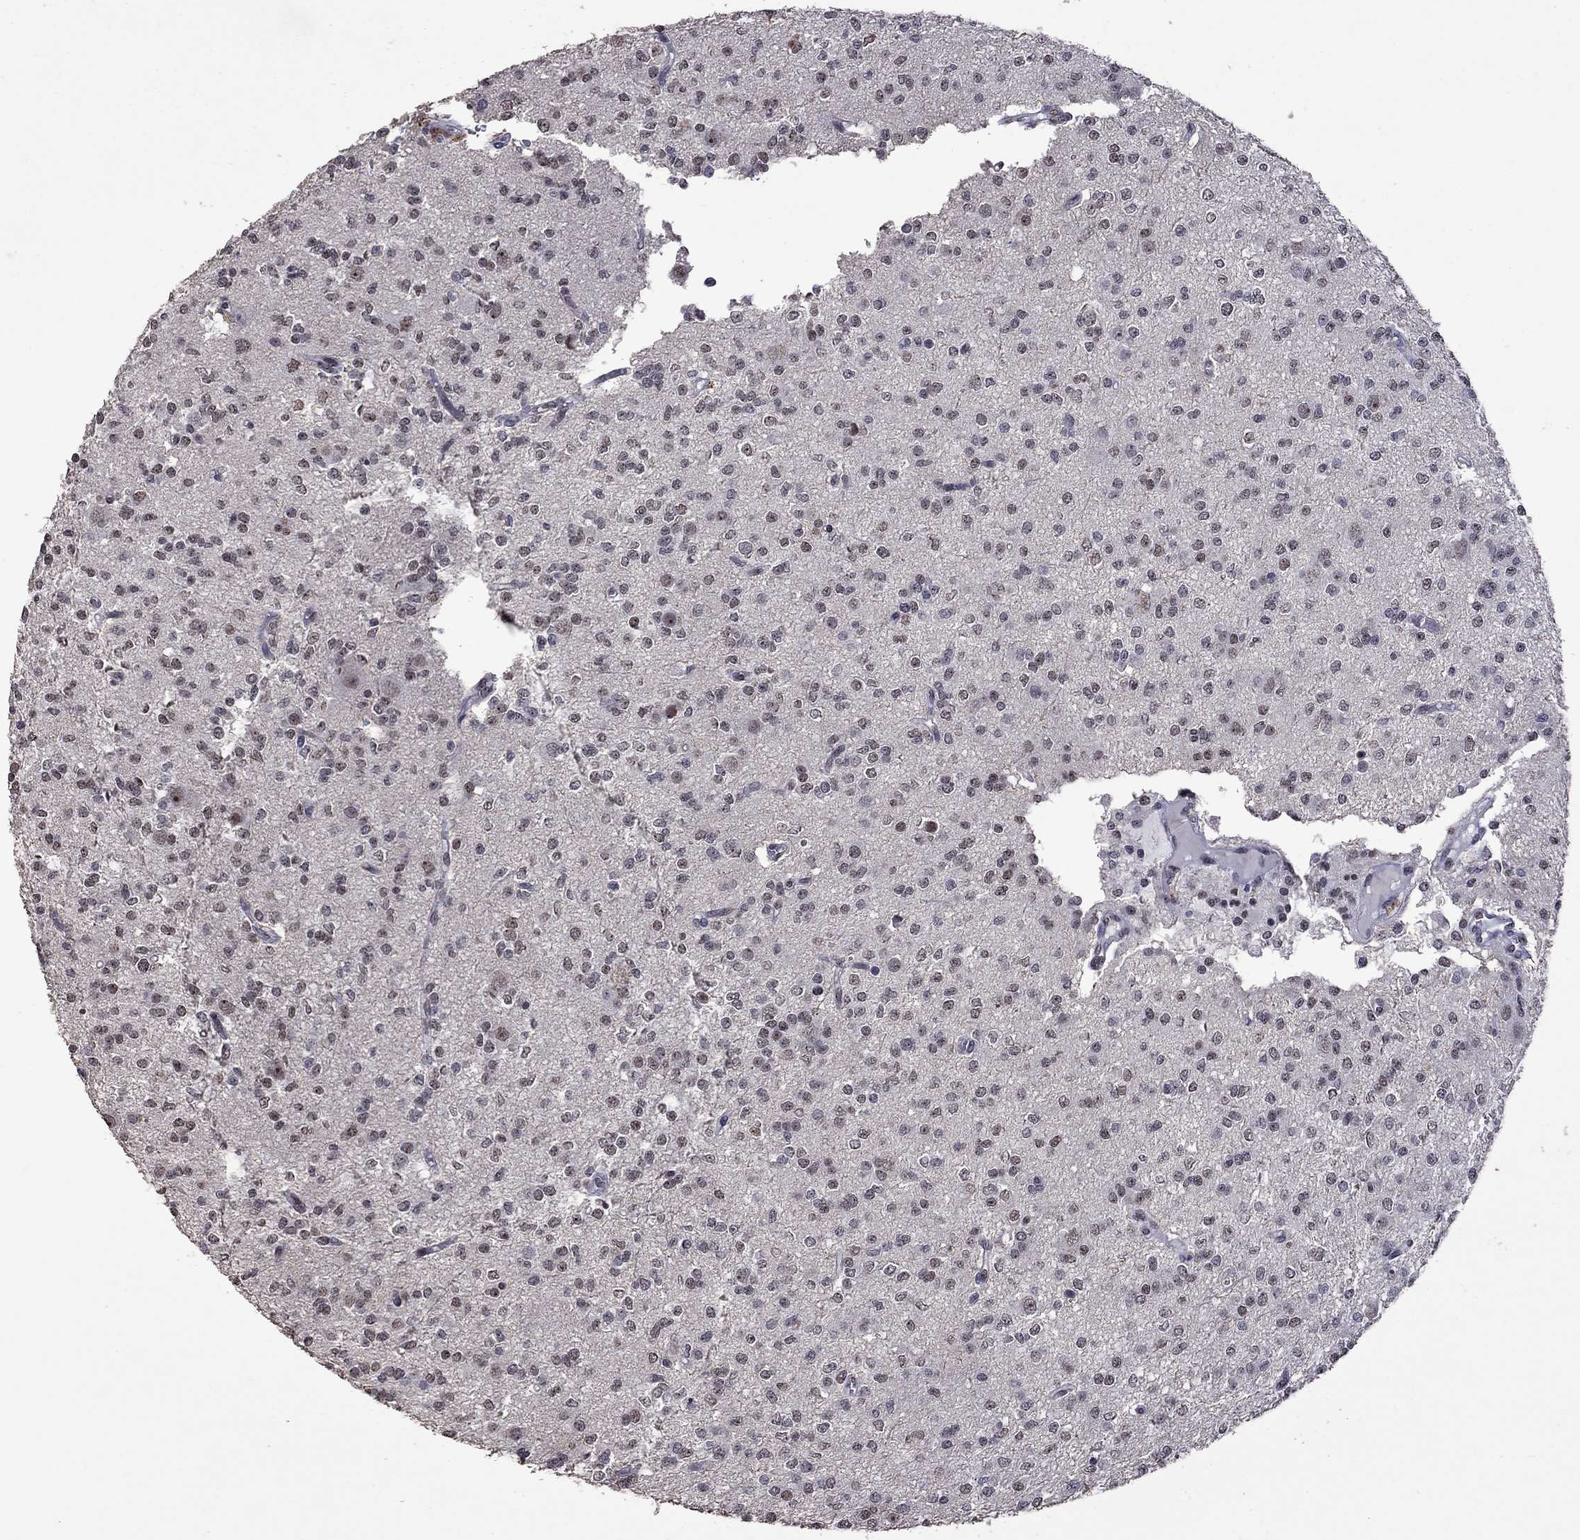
{"staining": {"intensity": "weak", "quantity": "<25%", "location": "nuclear"}, "tissue": "glioma", "cell_type": "Tumor cells", "image_type": "cancer", "snomed": [{"axis": "morphology", "description": "Glioma, malignant, Low grade"}, {"axis": "topography", "description": "Brain"}], "caption": "This photomicrograph is of malignant glioma (low-grade) stained with IHC to label a protein in brown with the nuclei are counter-stained blue. There is no staining in tumor cells.", "gene": "SPOUT1", "patient": {"sex": "male", "age": 27}}